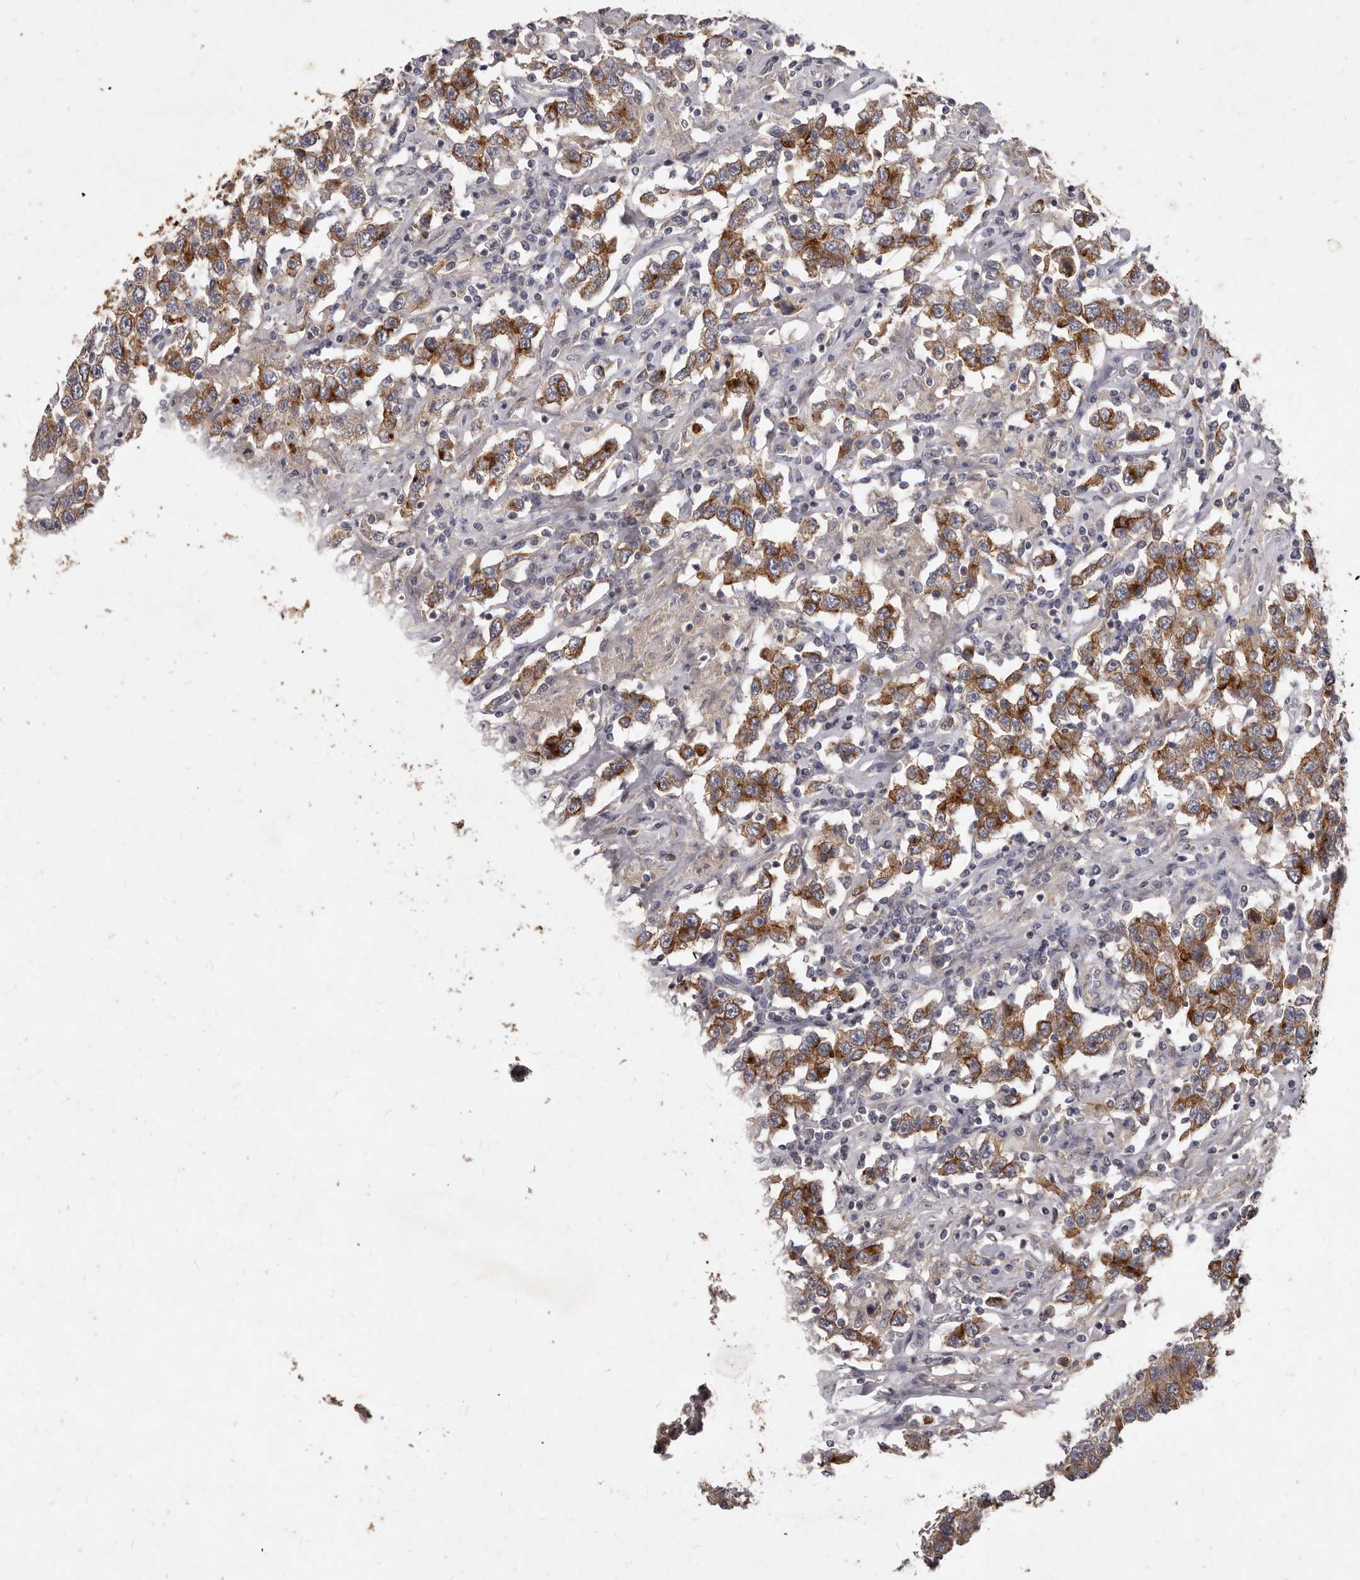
{"staining": {"intensity": "strong", "quantity": ">75%", "location": "cytoplasmic/membranous"}, "tissue": "testis cancer", "cell_type": "Tumor cells", "image_type": "cancer", "snomed": [{"axis": "morphology", "description": "Seminoma, NOS"}, {"axis": "topography", "description": "Testis"}], "caption": "A high-resolution image shows immunohistochemistry (IHC) staining of testis cancer (seminoma), which exhibits strong cytoplasmic/membranous staining in about >75% of tumor cells.", "gene": "GPRC5C", "patient": {"sex": "male", "age": 41}}